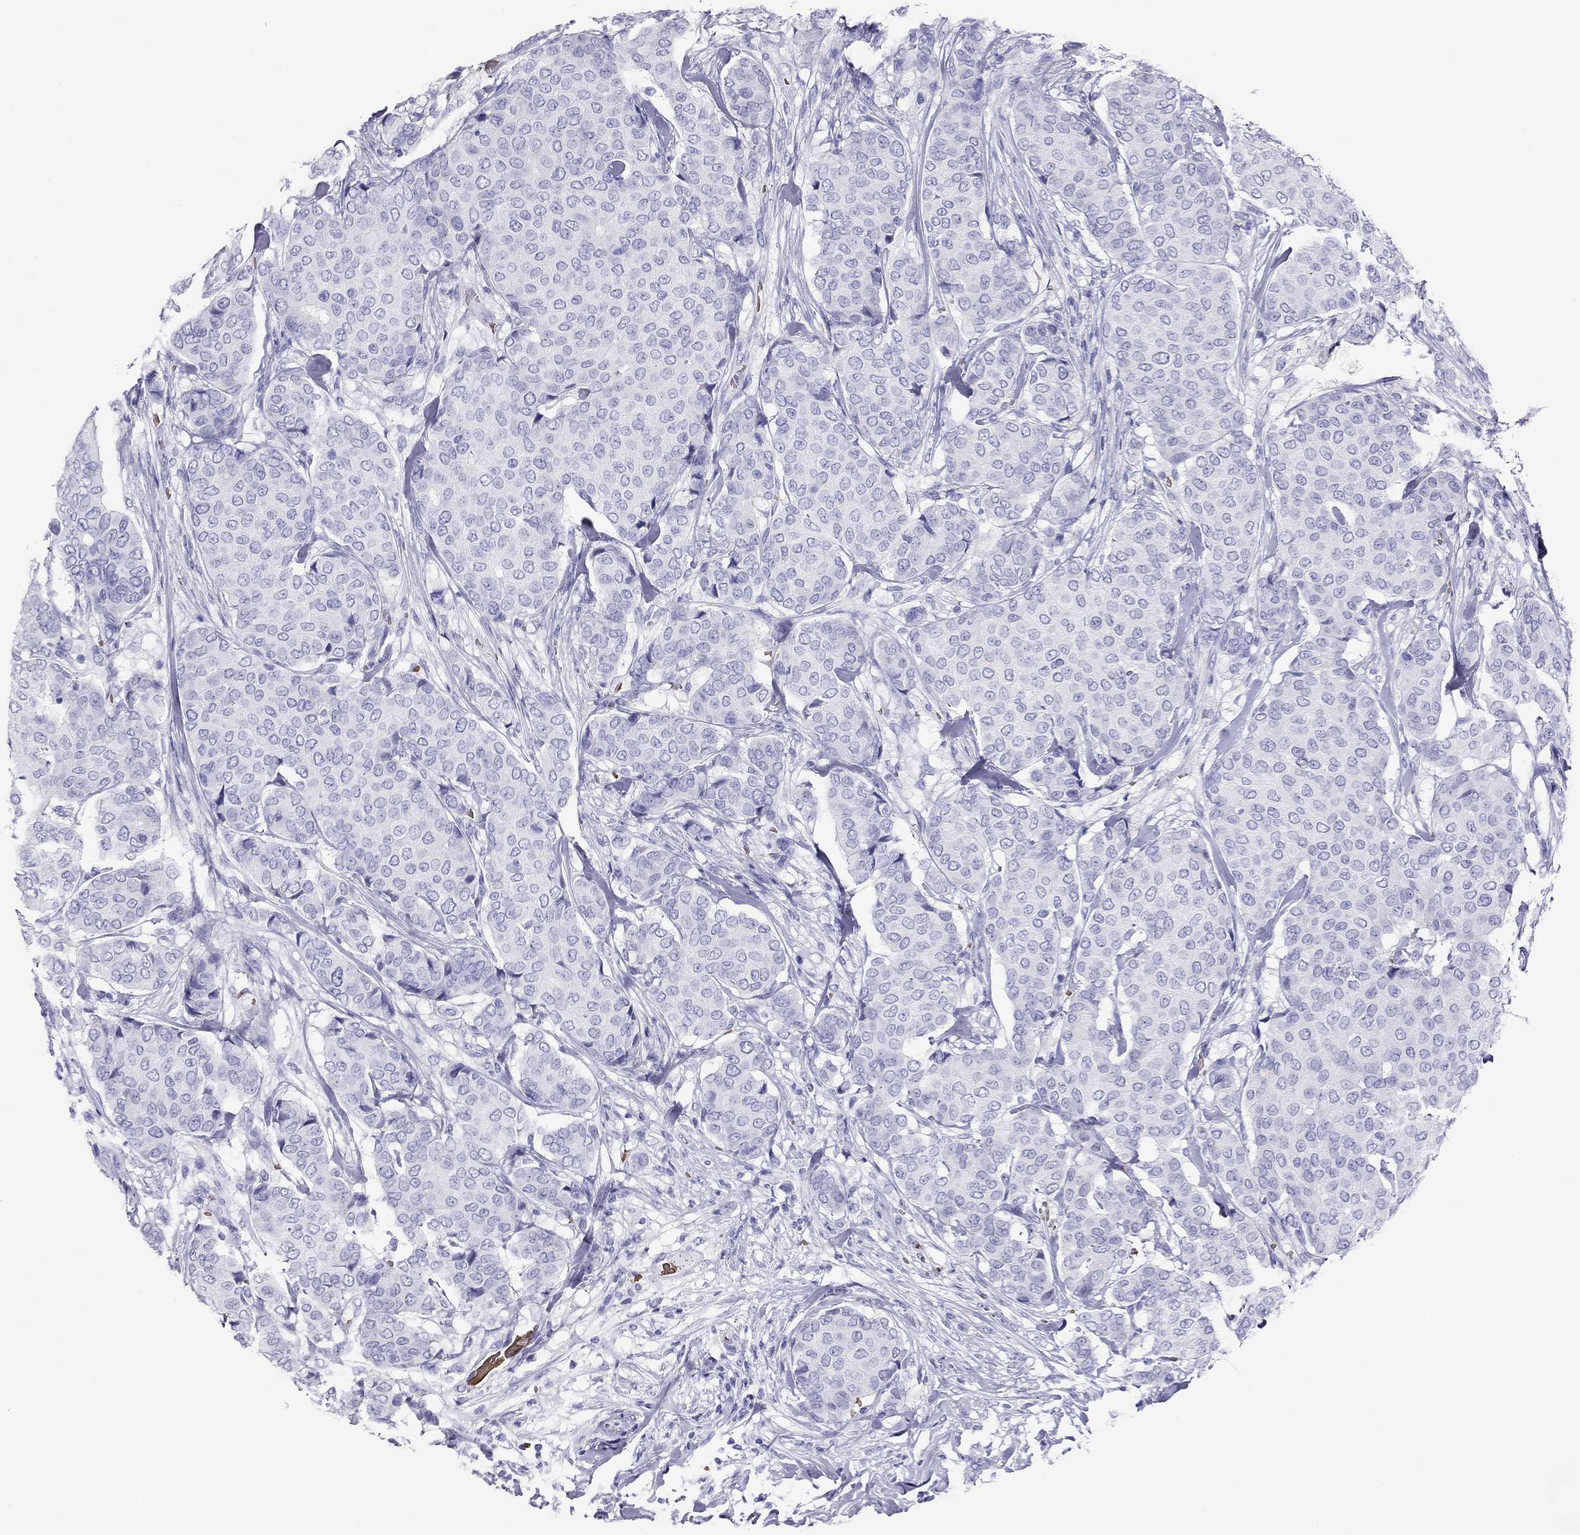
{"staining": {"intensity": "negative", "quantity": "none", "location": "none"}, "tissue": "breast cancer", "cell_type": "Tumor cells", "image_type": "cancer", "snomed": [{"axis": "morphology", "description": "Duct carcinoma"}, {"axis": "topography", "description": "Breast"}], "caption": "Breast cancer (invasive ductal carcinoma) was stained to show a protein in brown. There is no significant staining in tumor cells.", "gene": "PTPRN", "patient": {"sex": "female", "age": 75}}